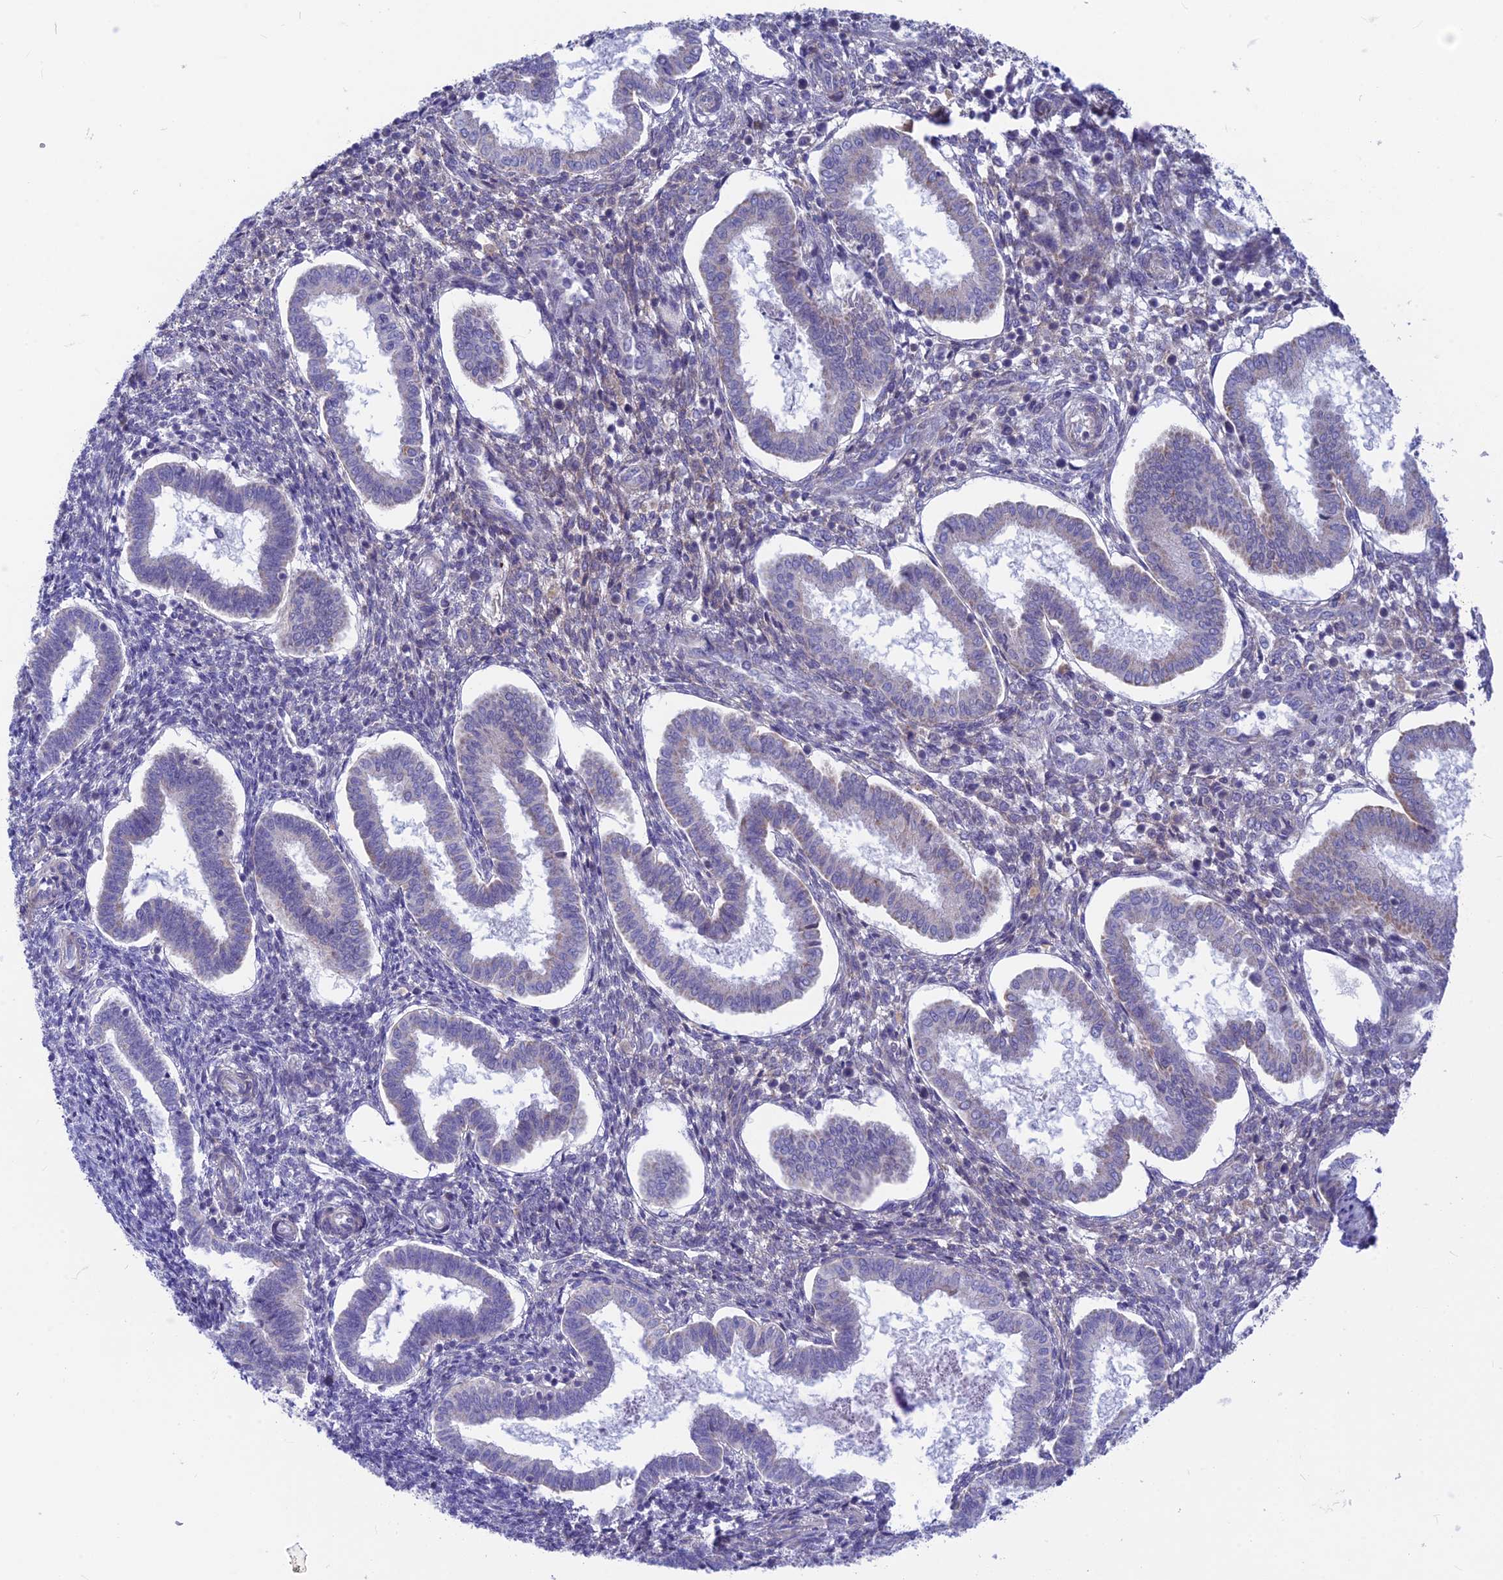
{"staining": {"intensity": "negative", "quantity": "none", "location": "none"}, "tissue": "endometrium", "cell_type": "Cells in endometrial stroma", "image_type": "normal", "snomed": [{"axis": "morphology", "description": "Normal tissue, NOS"}, {"axis": "topography", "description": "Endometrium"}], "caption": "DAB (3,3'-diaminobenzidine) immunohistochemical staining of unremarkable human endometrium shows no significant positivity in cells in endometrial stroma.", "gene": "PLAC9", "patient": {"sex": "female", "age": 24}}